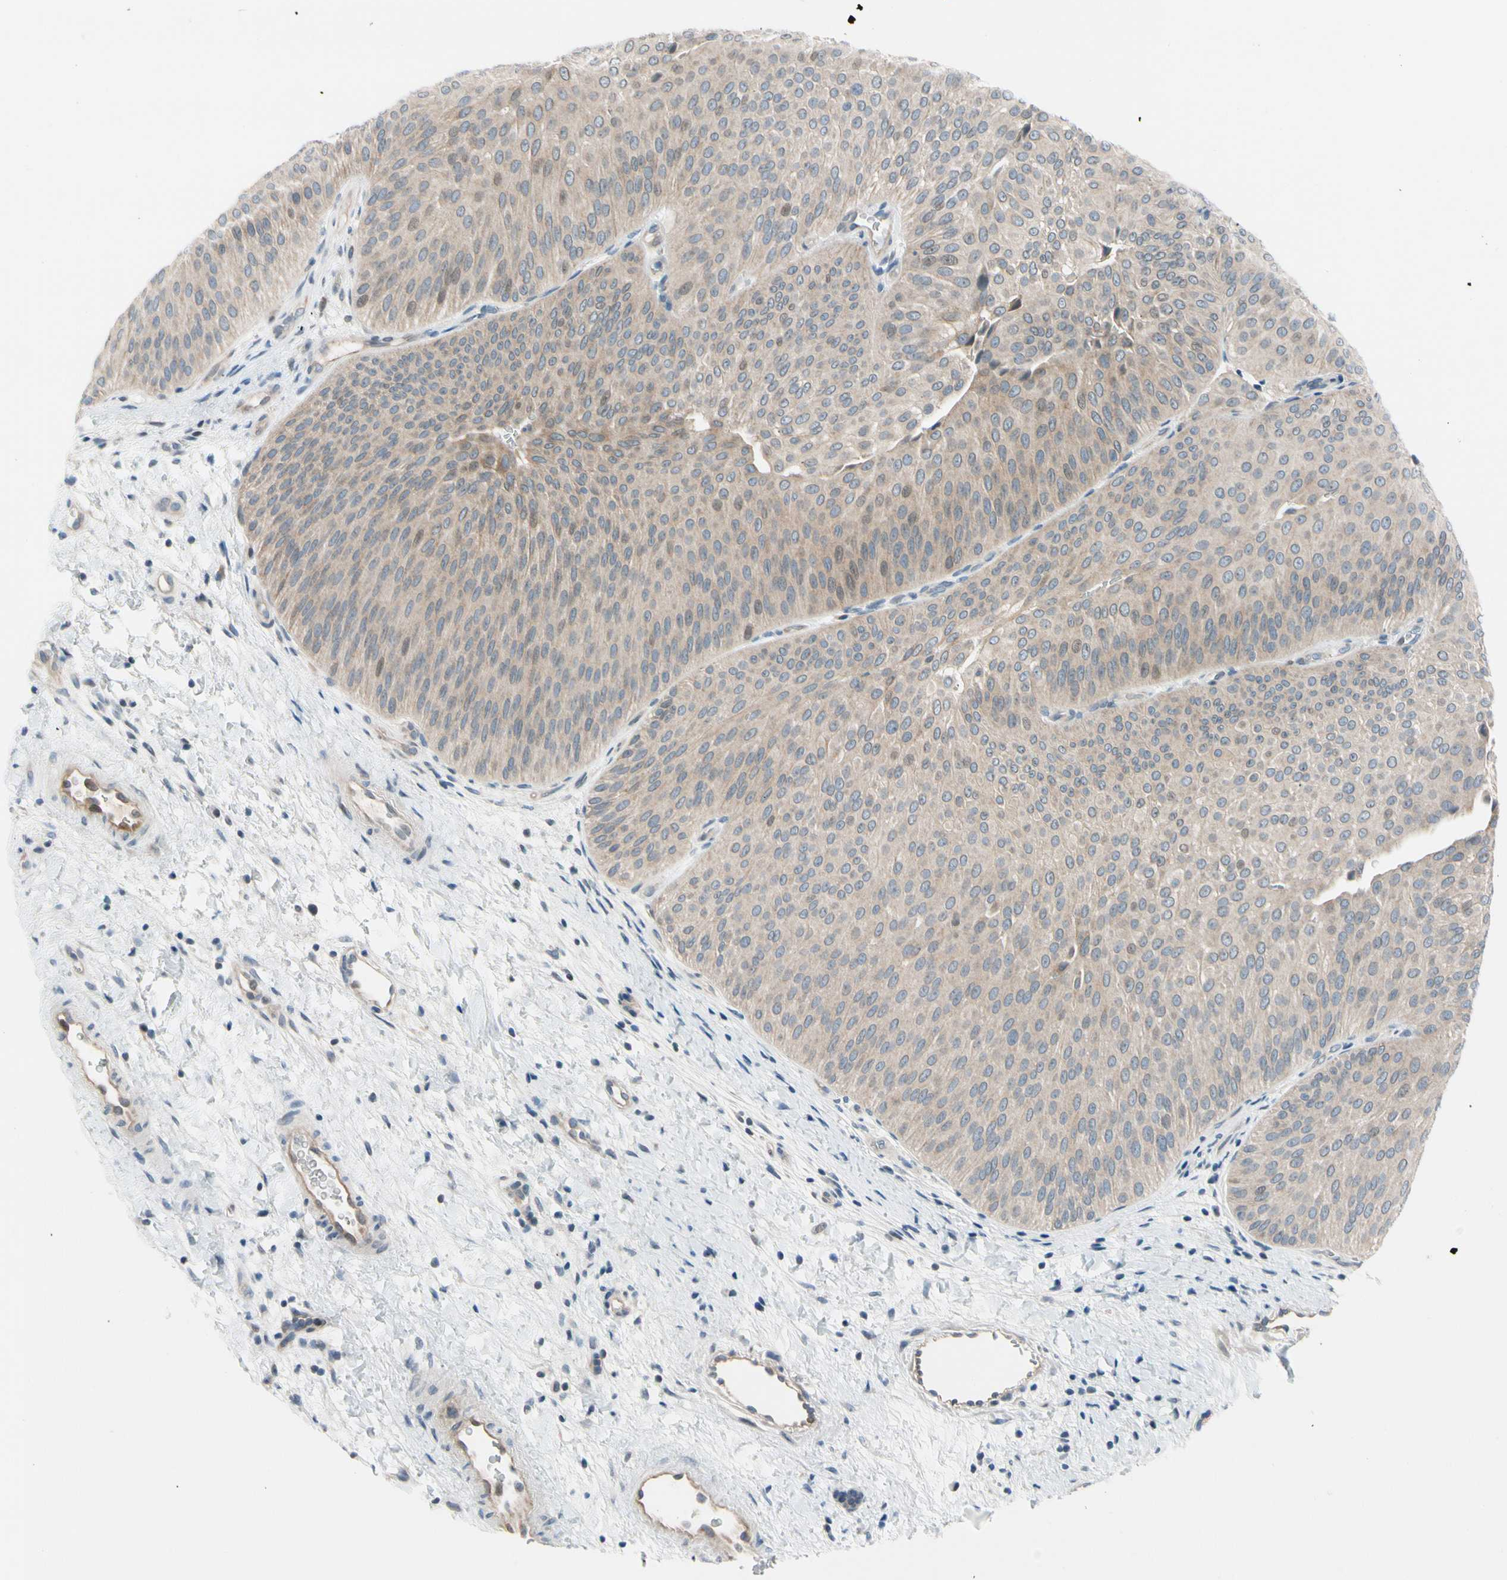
{"staining": {"intensity": "moderate", "quantity": ">75%", "location": "cytoplasmic/membranous"}, "tissue": "urothelial cancer", "cell_type": "Tumor cells", "image_type": "cancer", "snomed": [{"axis": "morphology", "description": "Urothelial carcinoma, Low grade"}, {"axis": "topography", "description": "Urinary bladder"}], "caption": "Moderate cytoplasmic/membranous protein staining is appreciated in about >75% of tumor cells in urothelial cancer. Nuclei are stained in blue.", "gene": "CFAP36", "patient": {"sex": "female", "age": 60}}